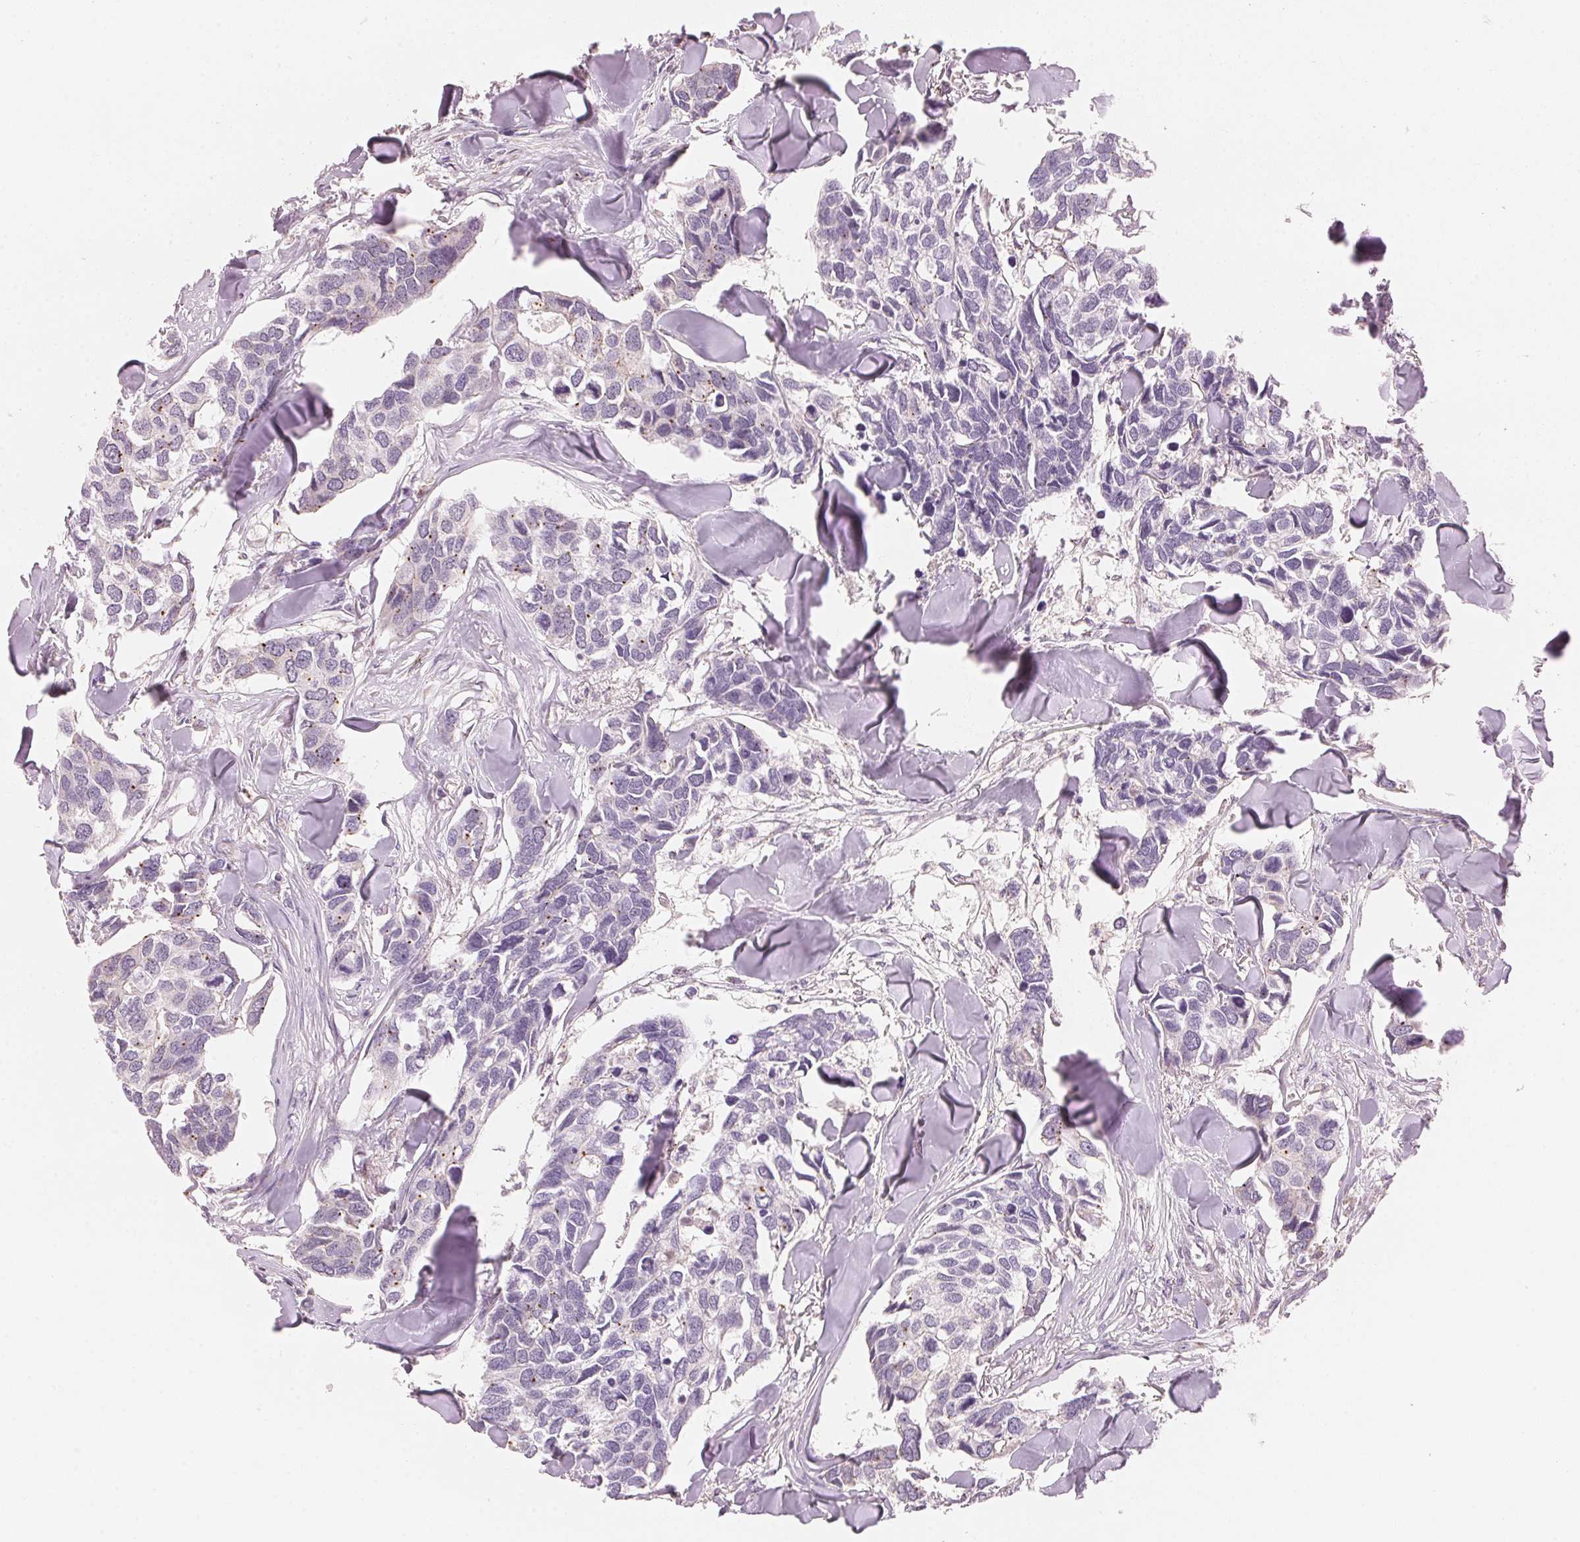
{"staining": {"intensity": "negative", "quantity": "none", "location": "none"}, "tissue": "breast cancer", "cell_type": "Tumor cells", "image_type": "cancer", "snomed": [{"axis": "morphology", "description": "Duct carcinoma"}, {"axis": "topography", "description": "Breast"}], "caption": "Immunohistochemistry (IHC) of human invasive ductal carcinoma (breast) shows no expression in tumor cells. (DAB (3,3'-diaminobenzidine) immunohistochemistry (IHC), high magnification).", "gene": "HOXB13", "patient": {"sex": "female", "age": 83}}